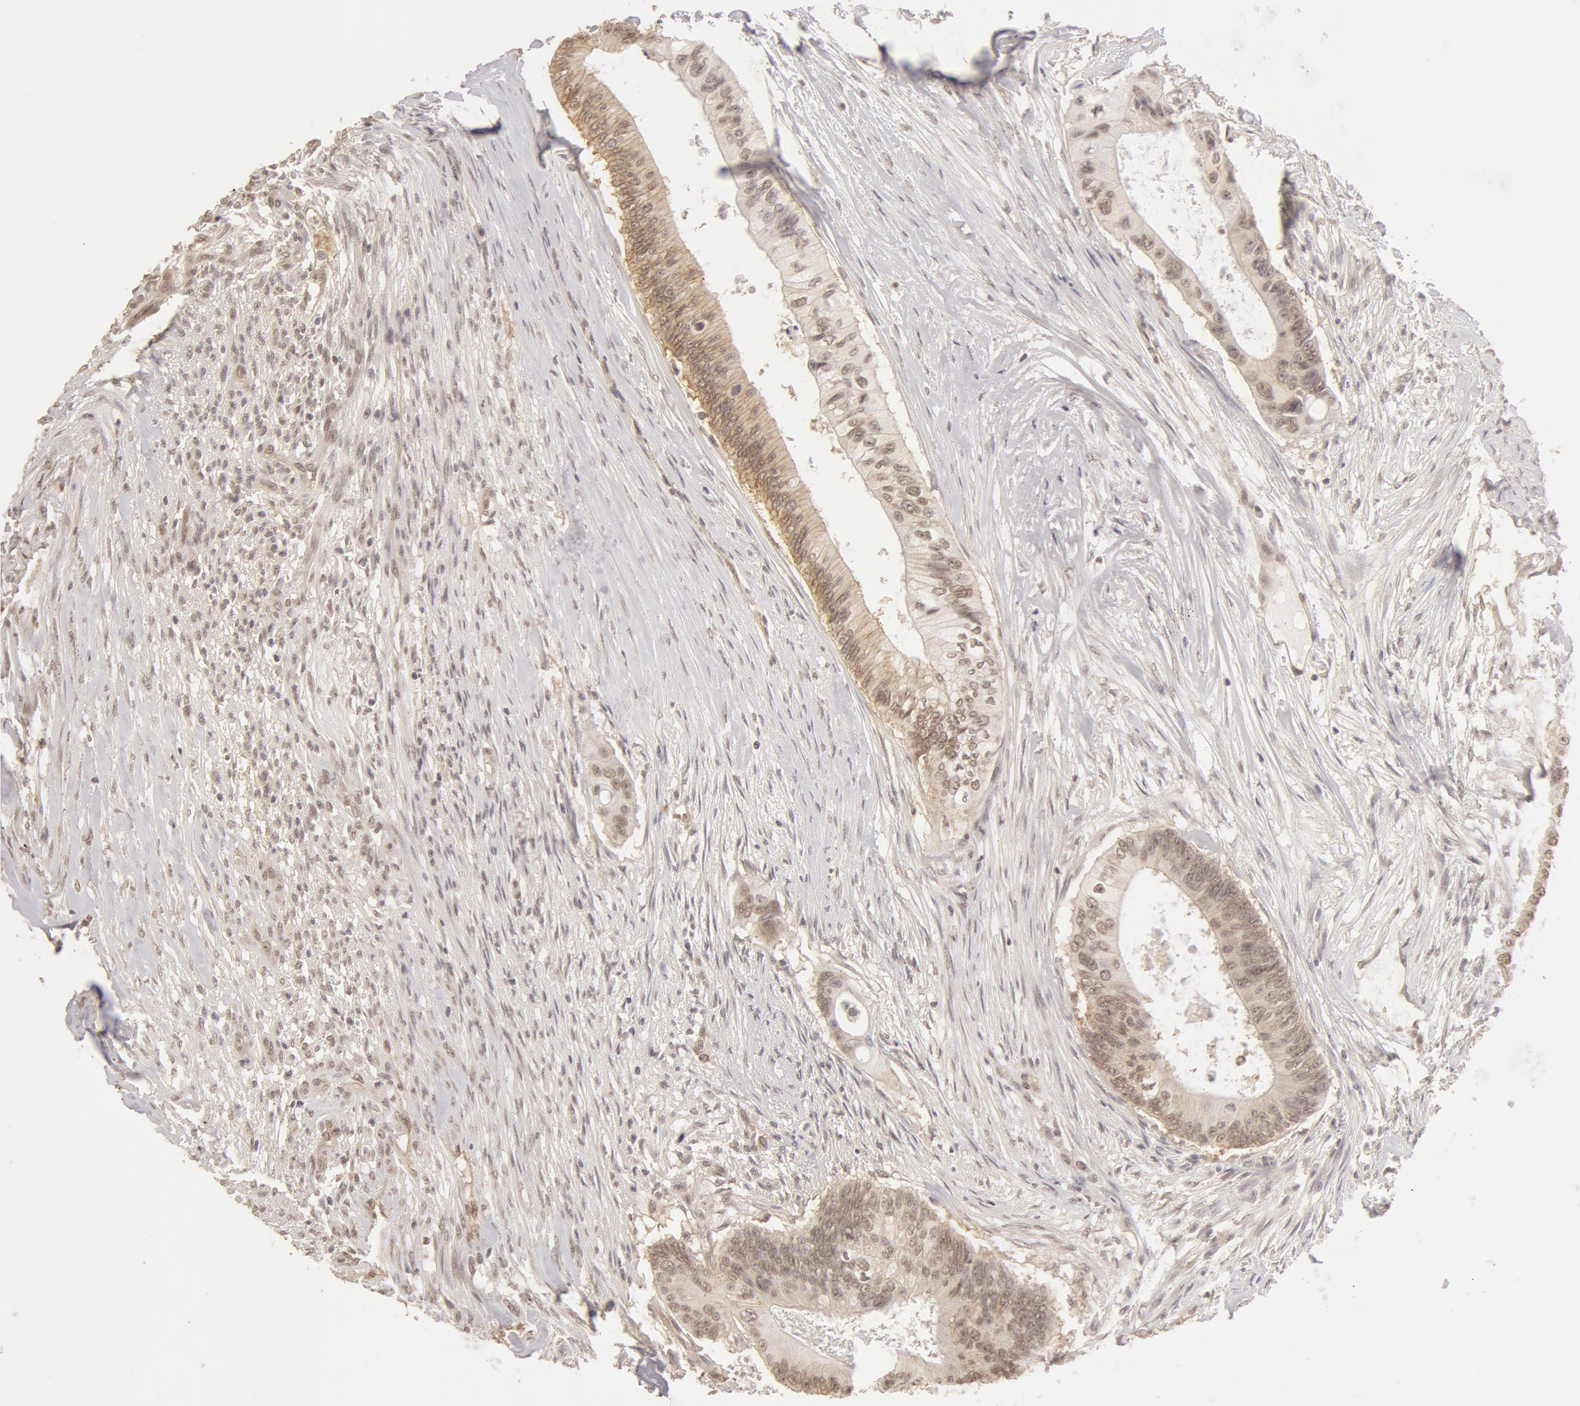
{"staining": {"intensity": "weak", "quantity": ">75%", "location": "cytoplasmic/membranous"}, "tissue": "colorectal cancer", "cell_type": "Tumor cells", "image_type": "cancer", "snomed": [{"axis": "morphology", "description": "Adenocarcinoma, NOS"}, {"axis": "topography", "description": "Colon"}], "caption": "Immunohistochemistry staining of colorectal adenocarcinoma, which shows low levels of weak cytoplasmic/membranous positivity in about >75% of tumor cells indicating weak cytoplasmic/membranous protein positivity. The staining was performed using DAB (brown) for protein detection and nuclei were counterstained in hematoxylin (blue).", "gene": "ADAM10", "patient": {"sex": "male", "age": 65}}